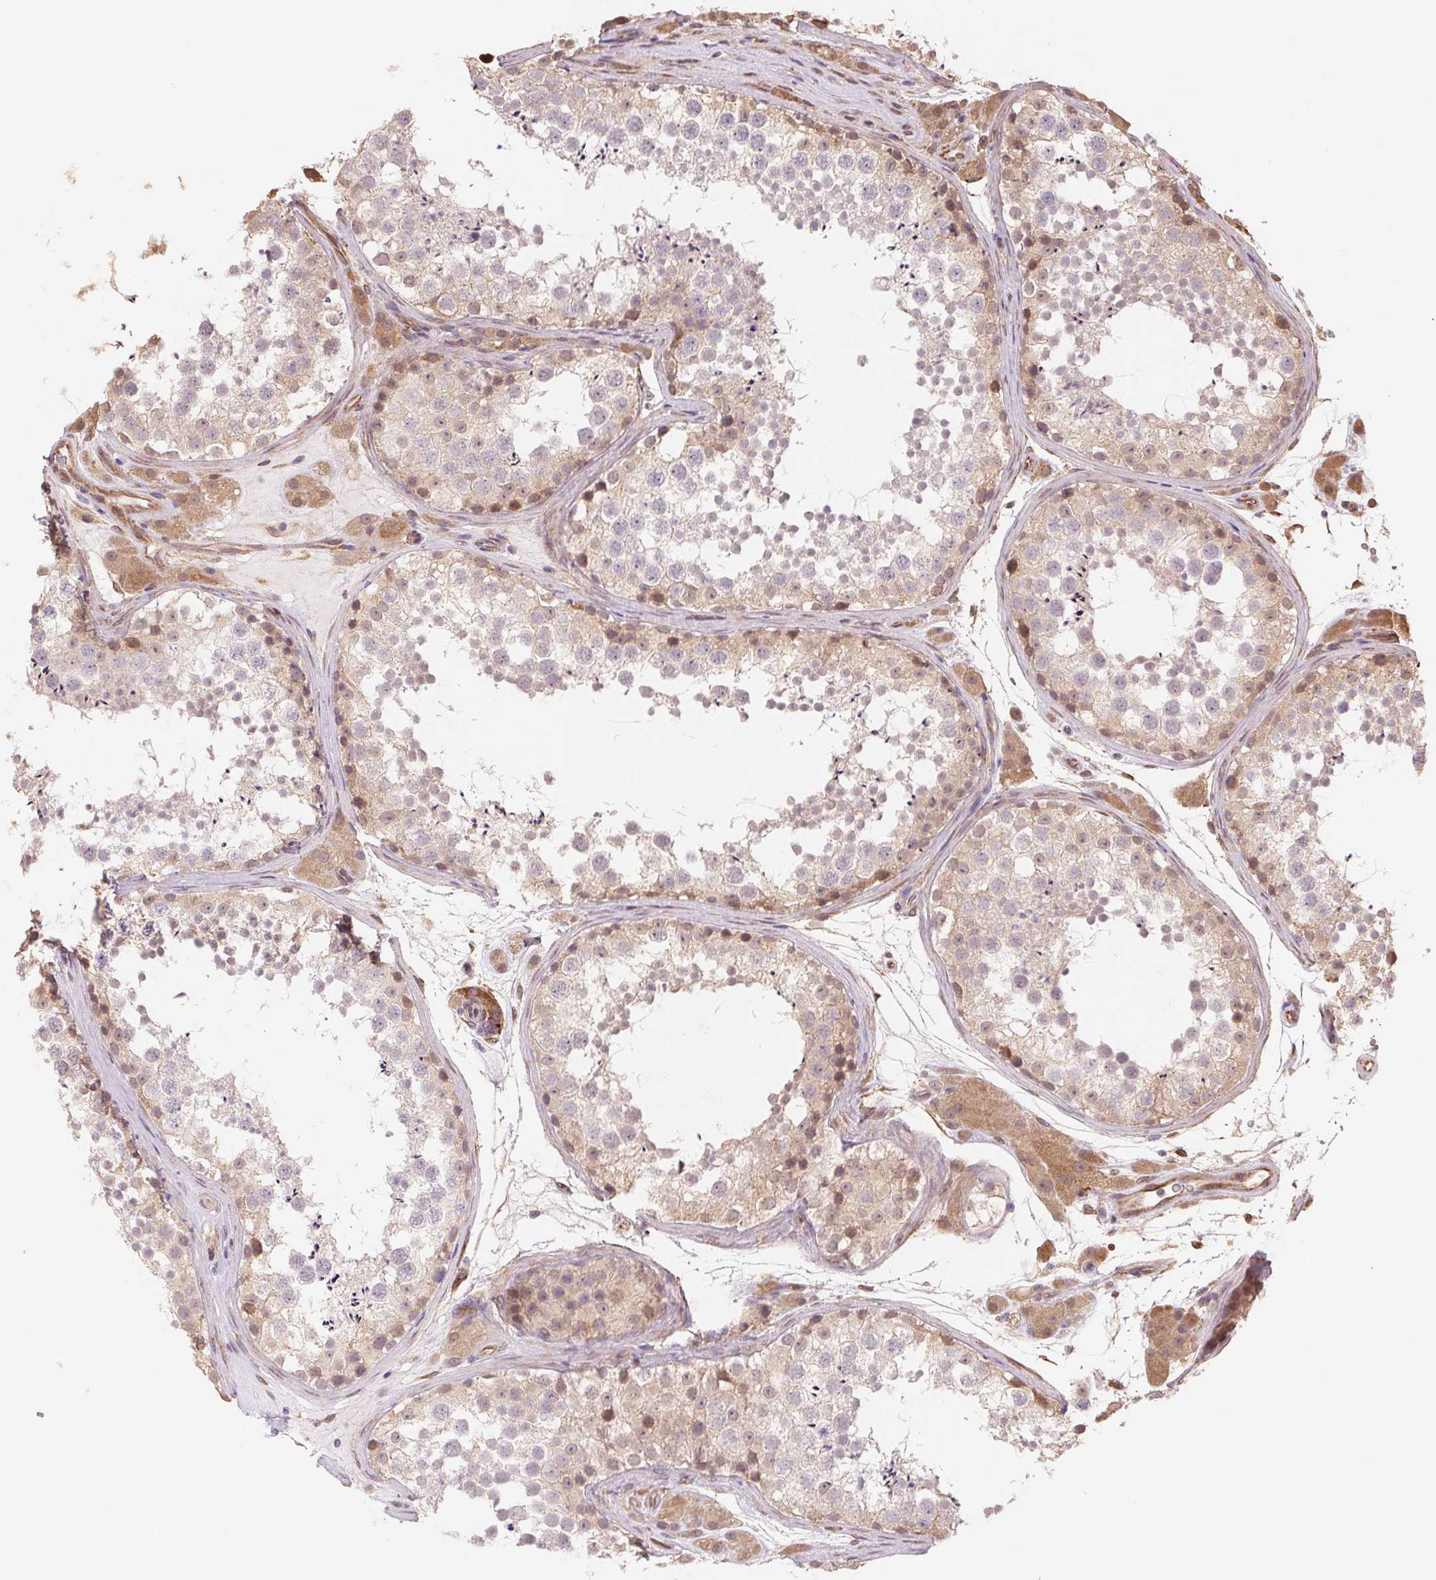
{"staining": {"intensity": "weak", "quantity": "25%-75%", "location": "cytoplasmic/membranous"}, "tissue": "testis", "cell_type": "Cells in seminiferous ducts", "image_type": "normal", "snomed": [{"axis": "morphology", "description": "Normal tissue, NOS"}, {"axis": "topography", "description": "Testis"}], "caption": "Immunohistochemistry (IHC) photomicrograph of unremarkable testis stained for a protein (brown), which reveals low levels of weak cytoplasmic/membranous staining in about 25%-75% of cells in seminiferous ducts.", "gene": "FKBP10", "patient": {"sex": "male", "age": 41}}